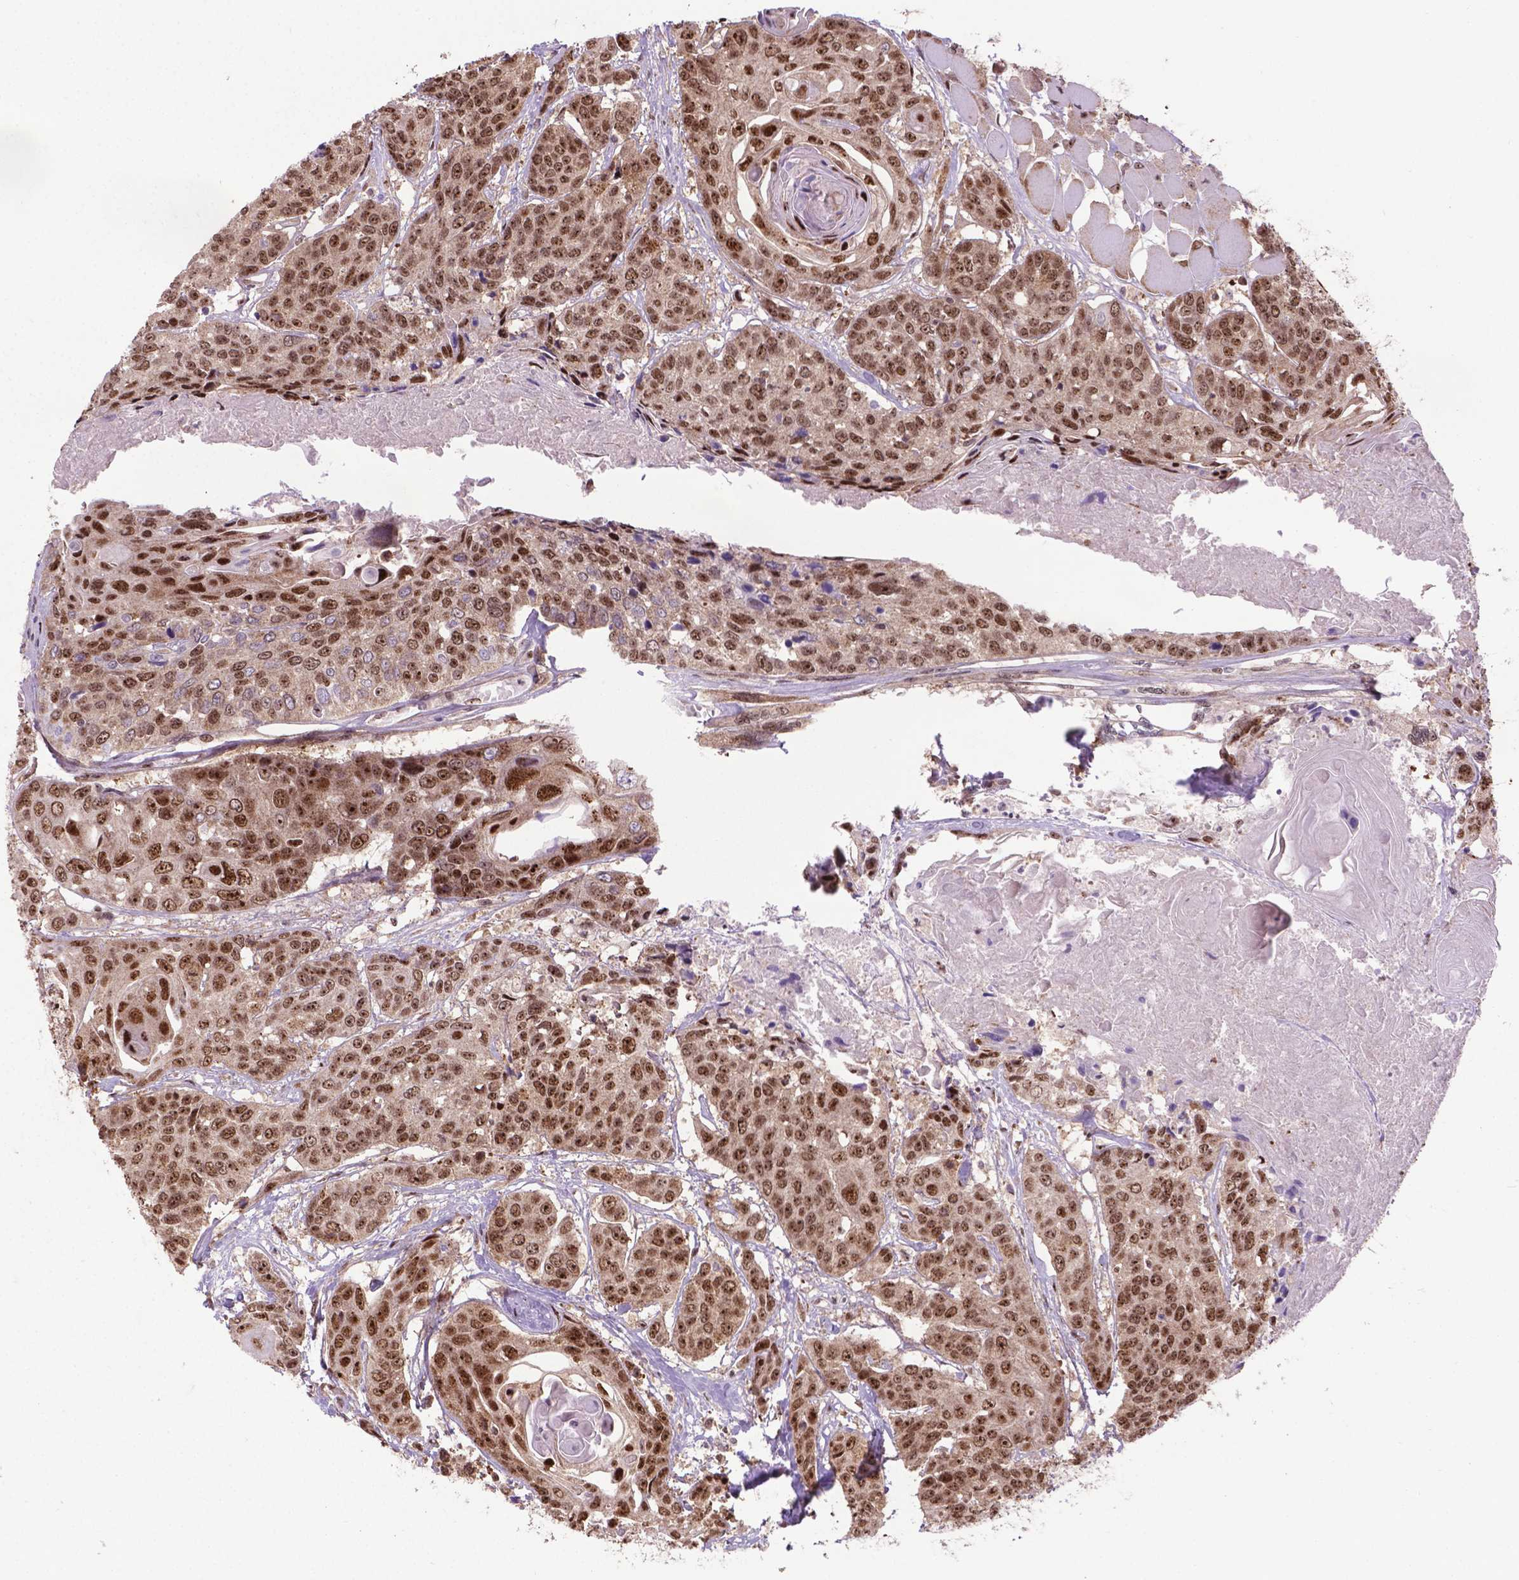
{"staining": {"intensity": "strong", "quantity": ">75%", "location": "nuclear"}, "tissue": "head and neck cancer", "cell_type": "Tumor cells", "image_type": "cancer", "snomed": [{"axis": "morphology", "description": "Squamous cell carcinoma, NOS"}, {"axis": "topography", "description": "Oral tissue"}, {"axis": "topography", "description": "Head-Neck"}], "caption": "This histopathology image reveals IHC staining of human squamous cell carcinoma (head and neck), with high strong nuclear staining in approximately >75% of tumor cells.", "gene": "CSNK2A1", "patient": {"sex": "male", "age": 56}}